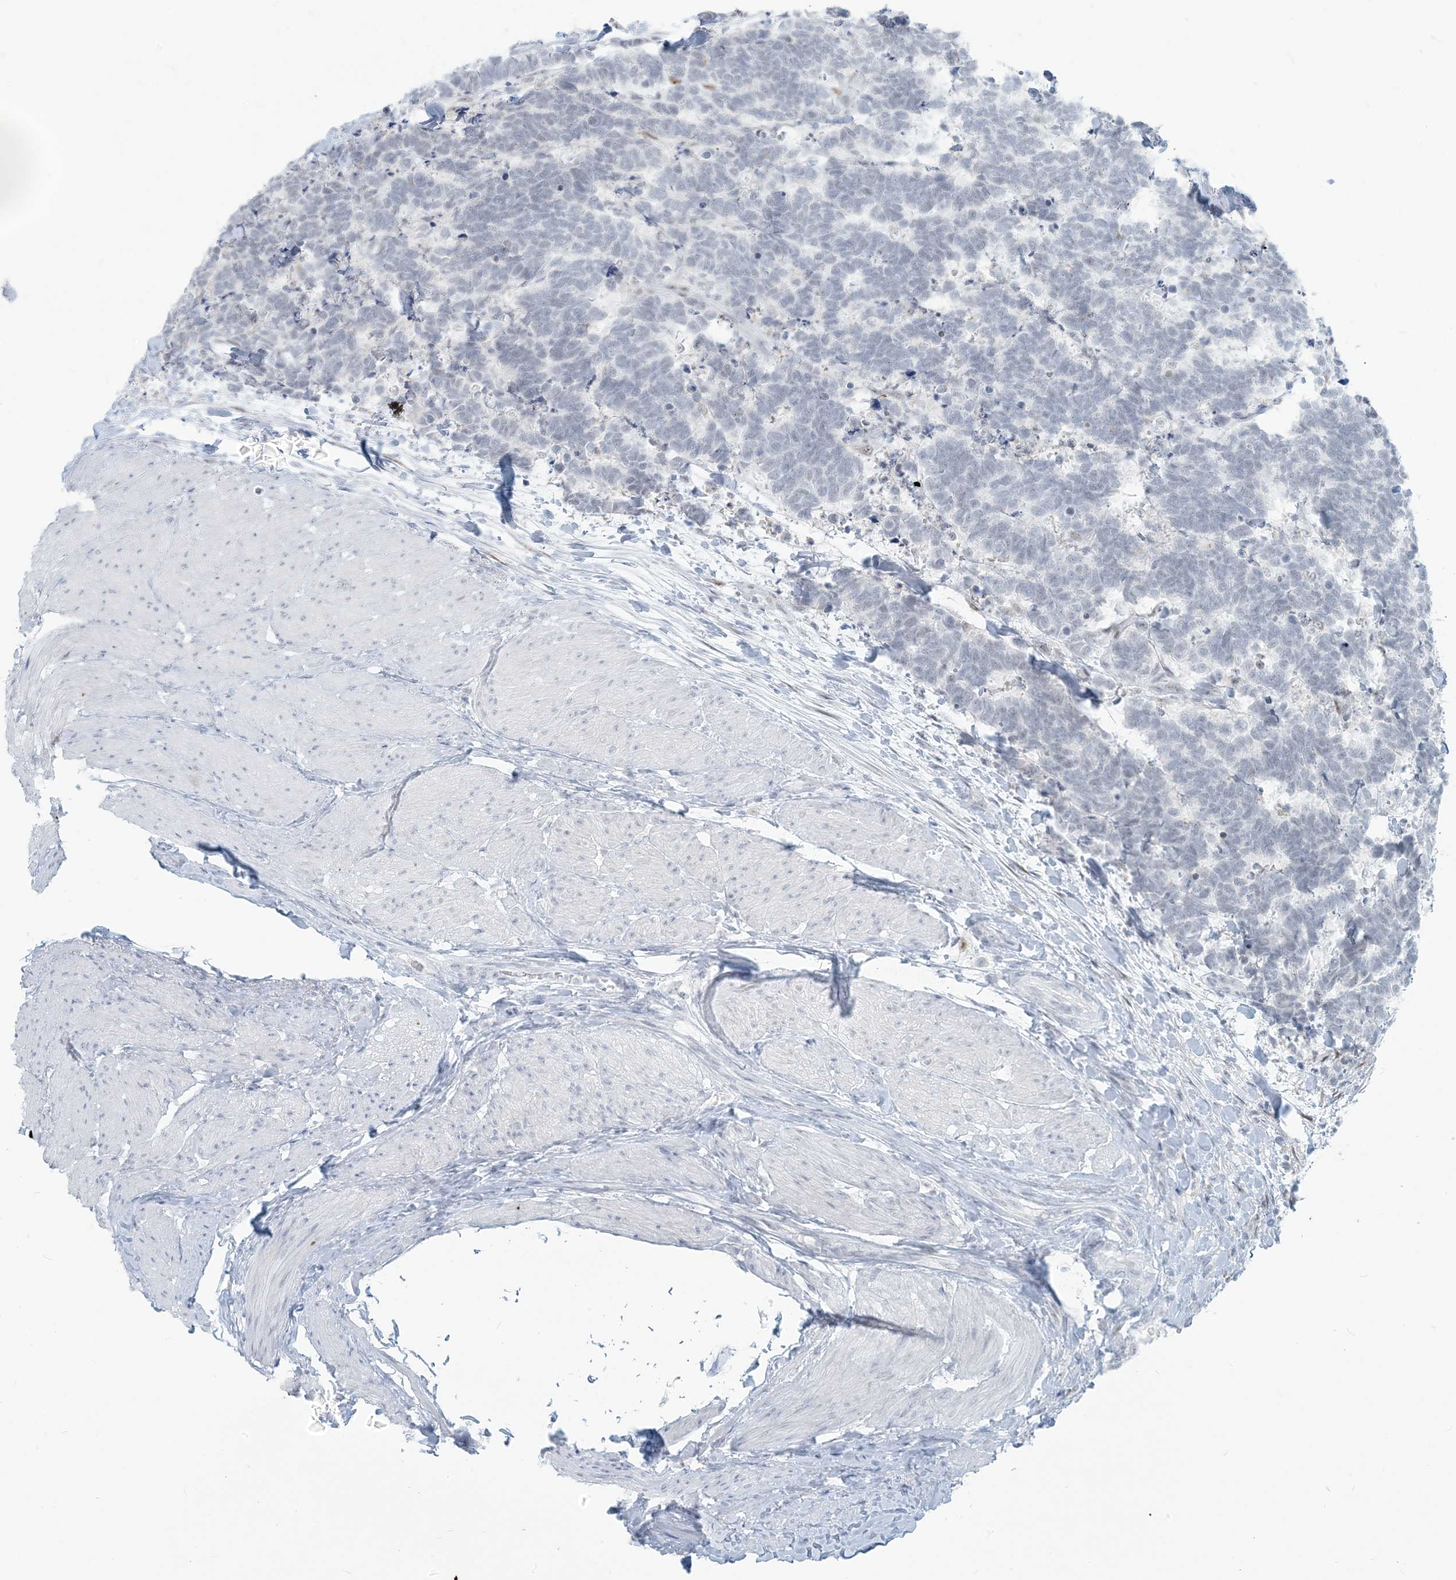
{"staining": {"intensity": "negative", "quantity": "none", "location": "none"}, "tissue": "carcinoid", "cell_type": "Tumor cells", "image_type": "cancer", "snomed": [{"axis": "morphology", "description": "Carcinoma, NOS"}, {"axis": "morphology", "description": "Carcinoid, malignant, NOS"}, {"axis": "topography", "description": "Urinary bladder"}], "caption": "Immunohistochemical staining of human malignant carcinoid shows no significant expression in tumor cells.", "gene": "SCML1", "patient": {"sex": "male", "age": 57}}